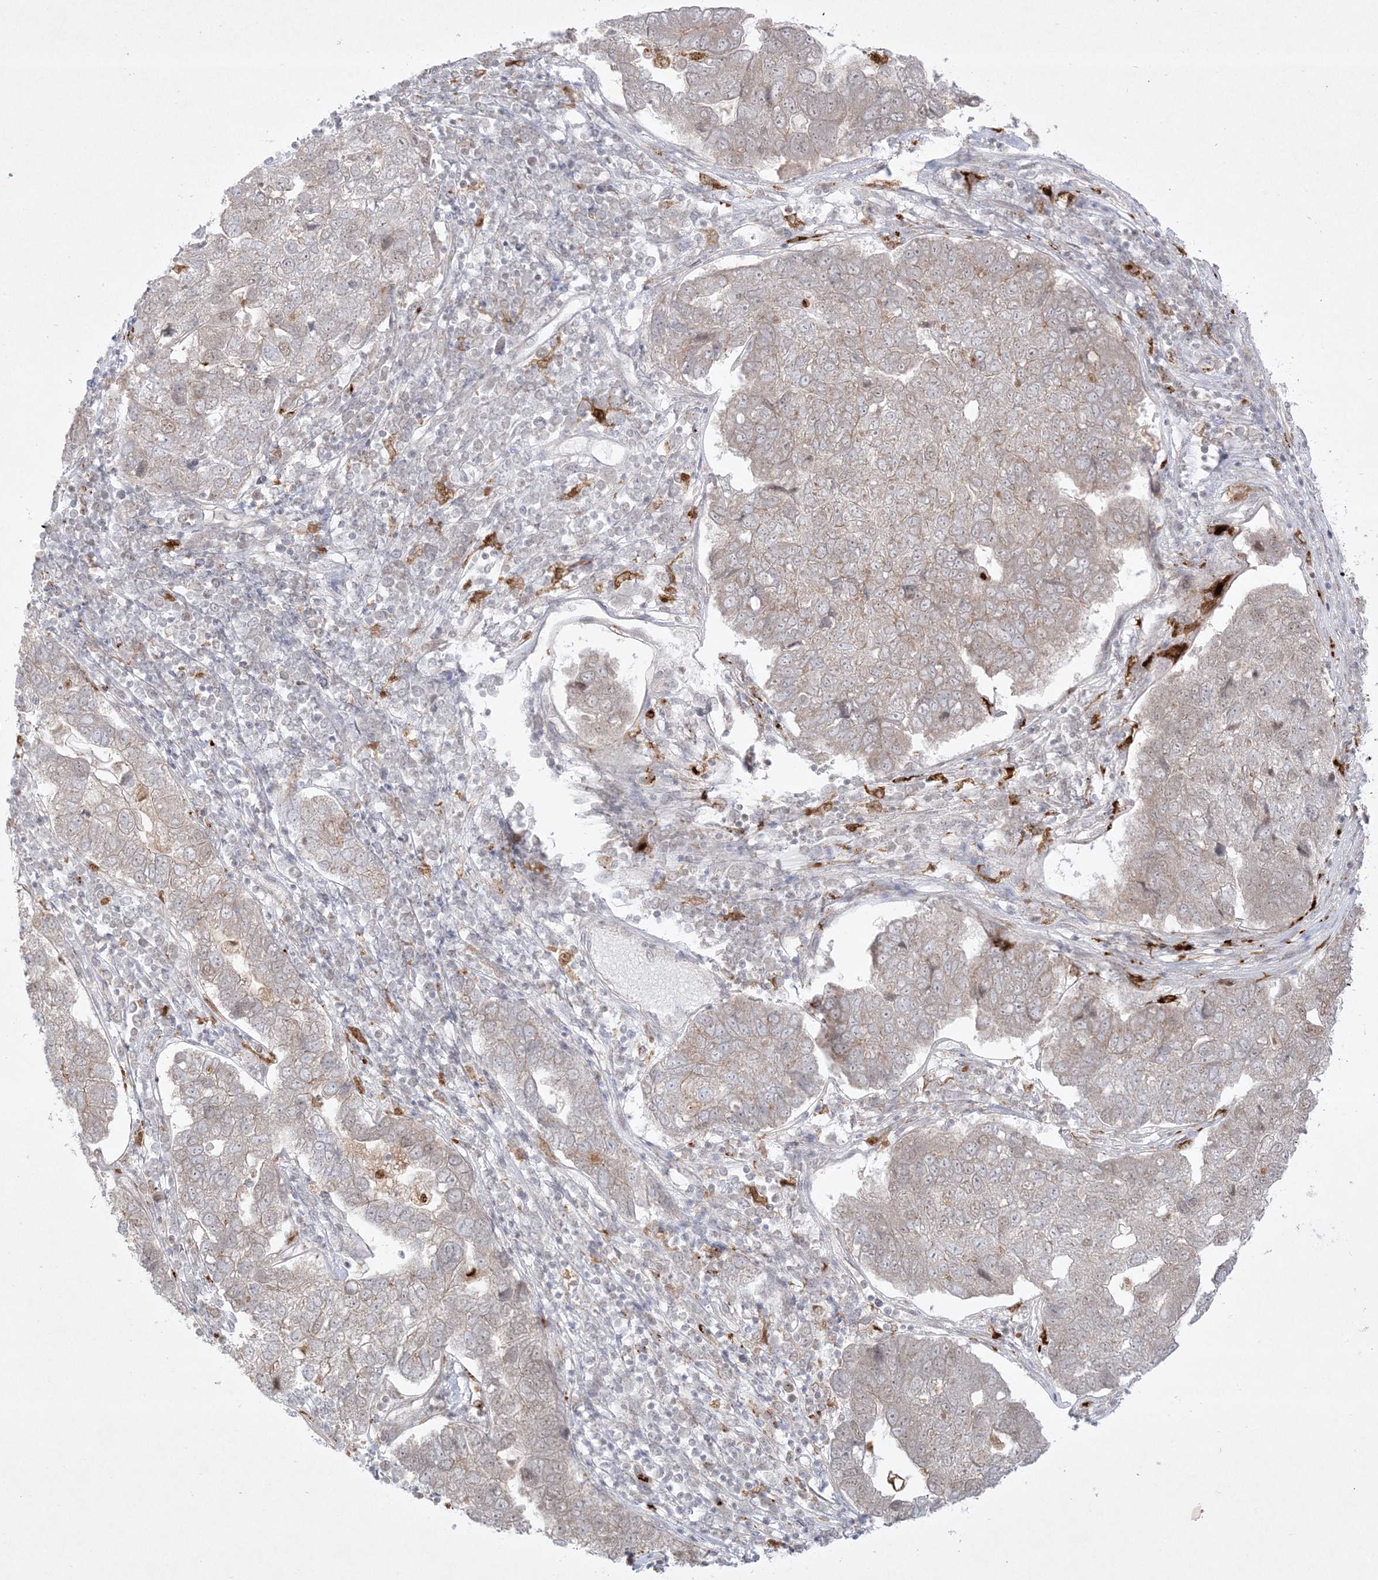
{"staining": {"intensity": "weak", "quantity": "25%-75%", "location": "cytoplasmic/membranous,nuclear"}, "tissue": "pancreatic cancer", "cell_type": "Tumor cells", "image_type": "cancer", "snomed": [{"axis": "morphology", "description": "Adenocarcinoma, NOS"}, {"axis": "topography", "description": "Pancreas"}], "caption": "A photomicrograph showing weak cytoplasmic/membranous and nuclear expression in about 25%-75% of tumor cells in pancreatic adenocarcinoma, as visualized by brown immunohistochemical staining.", "gene": "PTK6", "patient": {"sex": "female", "age": 61}}